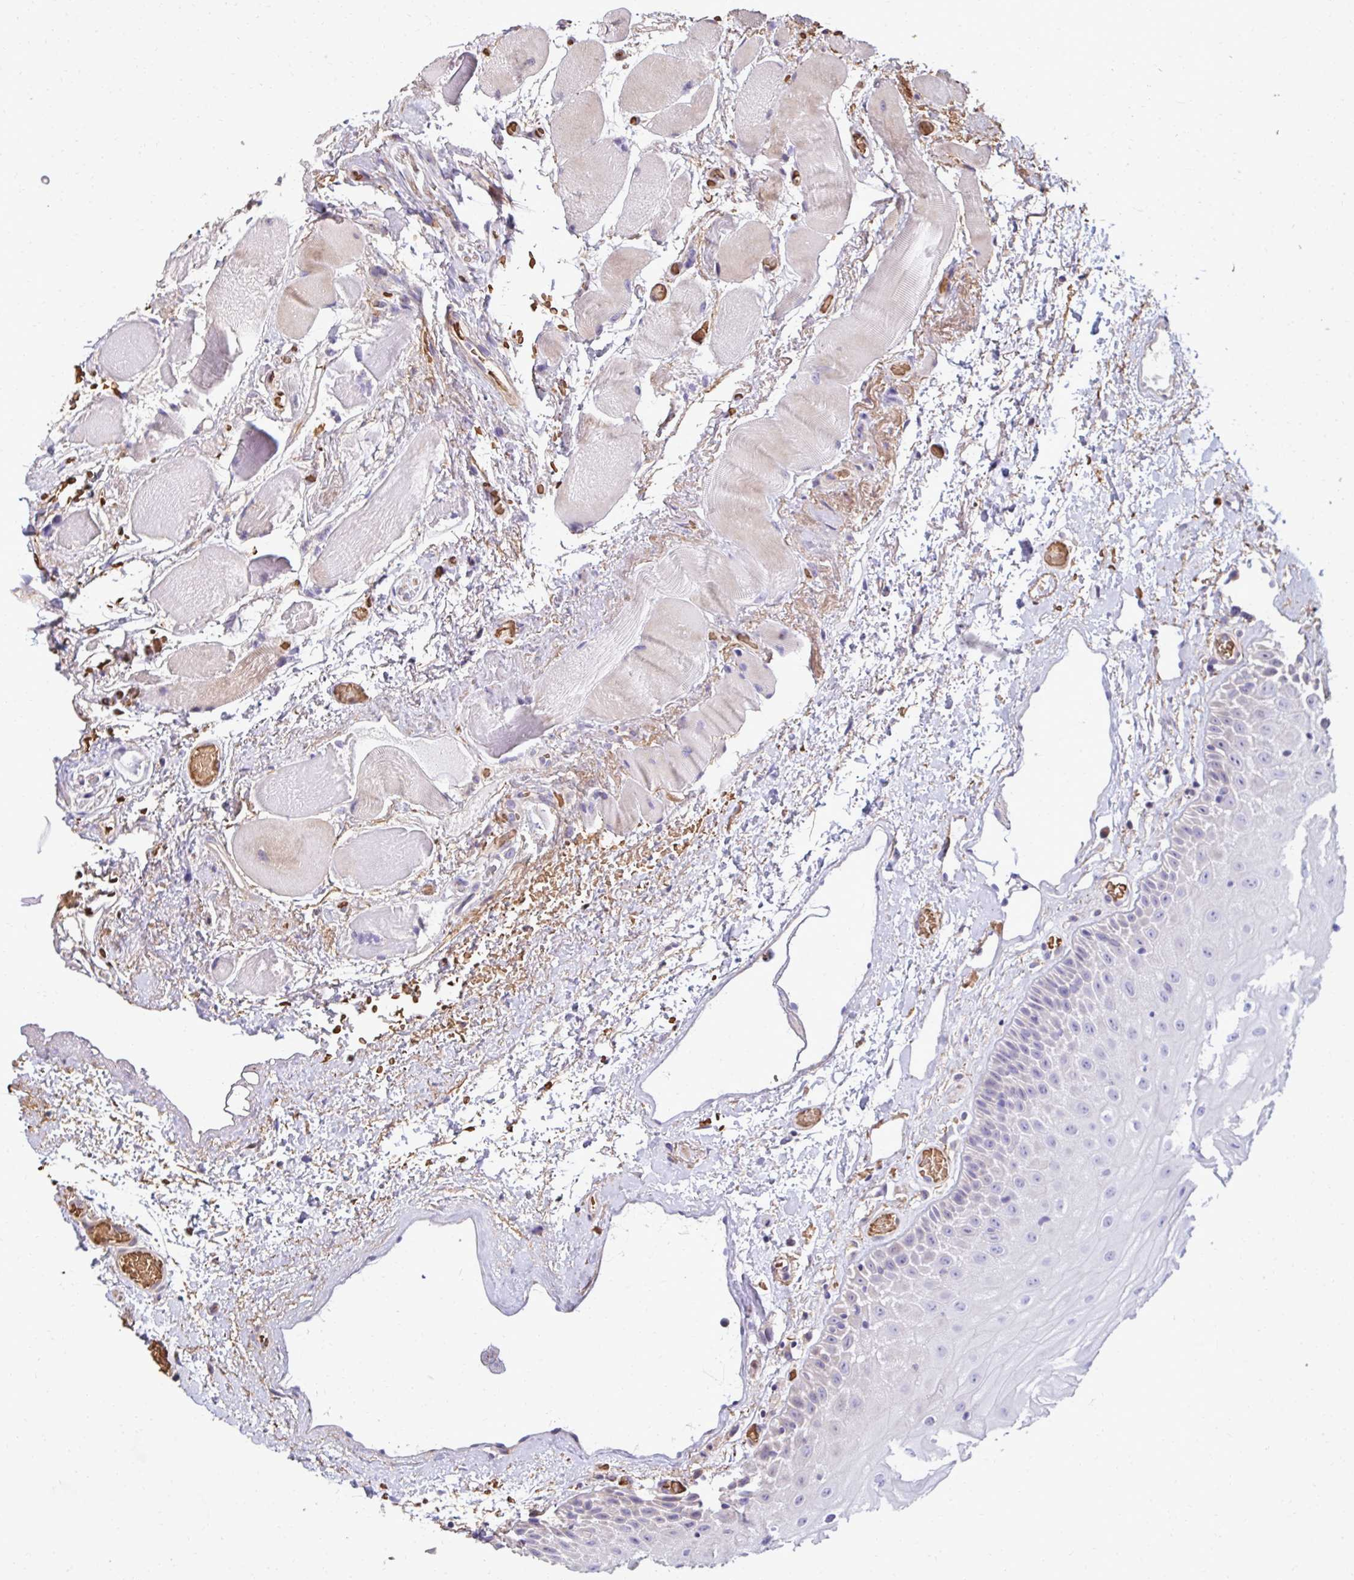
{"staining": {"intensity": "negative", "quantity": "none", "location": "none"}, "tissue": "oral mucosa", "cell_type": "Squamous epithelial cells", "image_type": "normal", "snomed": [{"axis": "morphology", "description": "Normal tissue, NOS"}, {"axis": "topography", "description": "Oral tissue"}], "caption": "The histopathology image shows no significant staining in squamous epithelial cells of oral mucosa.", "gene": "FIBCD1", "patient": {"sex": "female", "age": 82}}